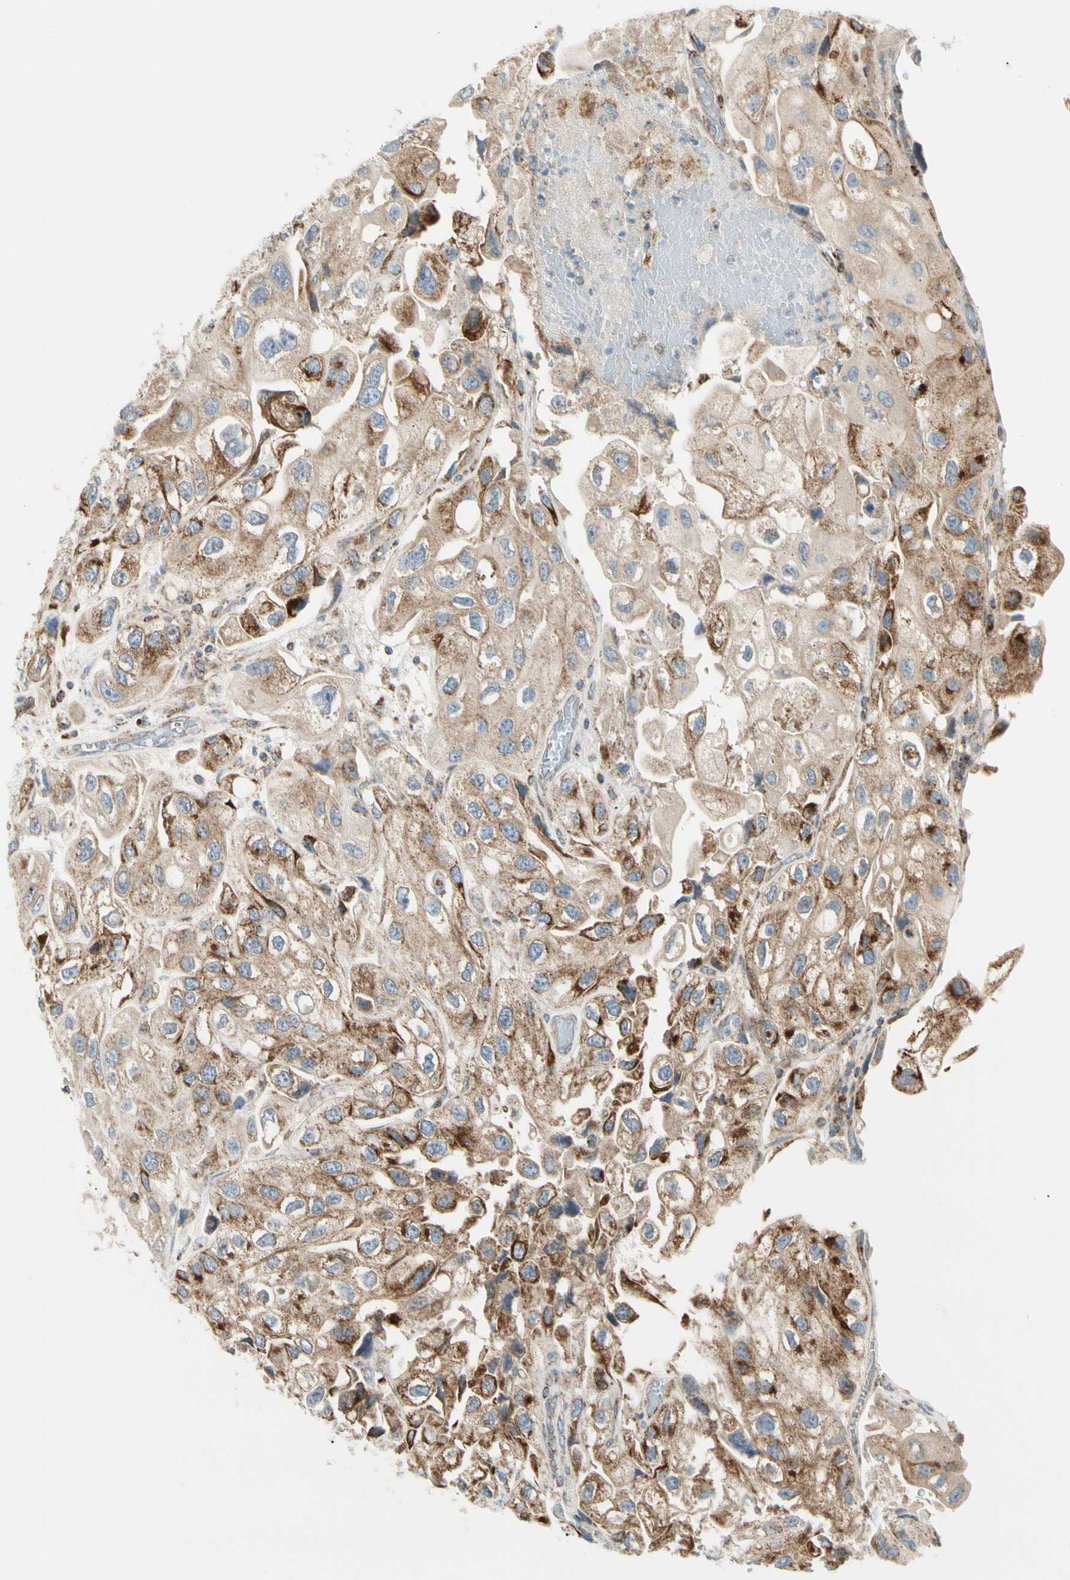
{"staining": {"intensity": "moderate", "quantity": ">75%", "location": "cytoplasmic/membranous"}, "tissue": "urothelial cancer", "cell_type": "Tumor cells", "image_type": "cancer", "snomed": [{"axis": "morphology", "description": "Urothelial carcinoma, High grade"}, {"axis": "topography", "description": "Urinary bladder"}], "caption": "A brown stain highlights moderate cytoplasmic/membranous staining of a protein in urothelial carcinoma (high-grade) tumor cells.", "gene": "TBC1D10A", "patient": {"sex": "female", "age": 64}}